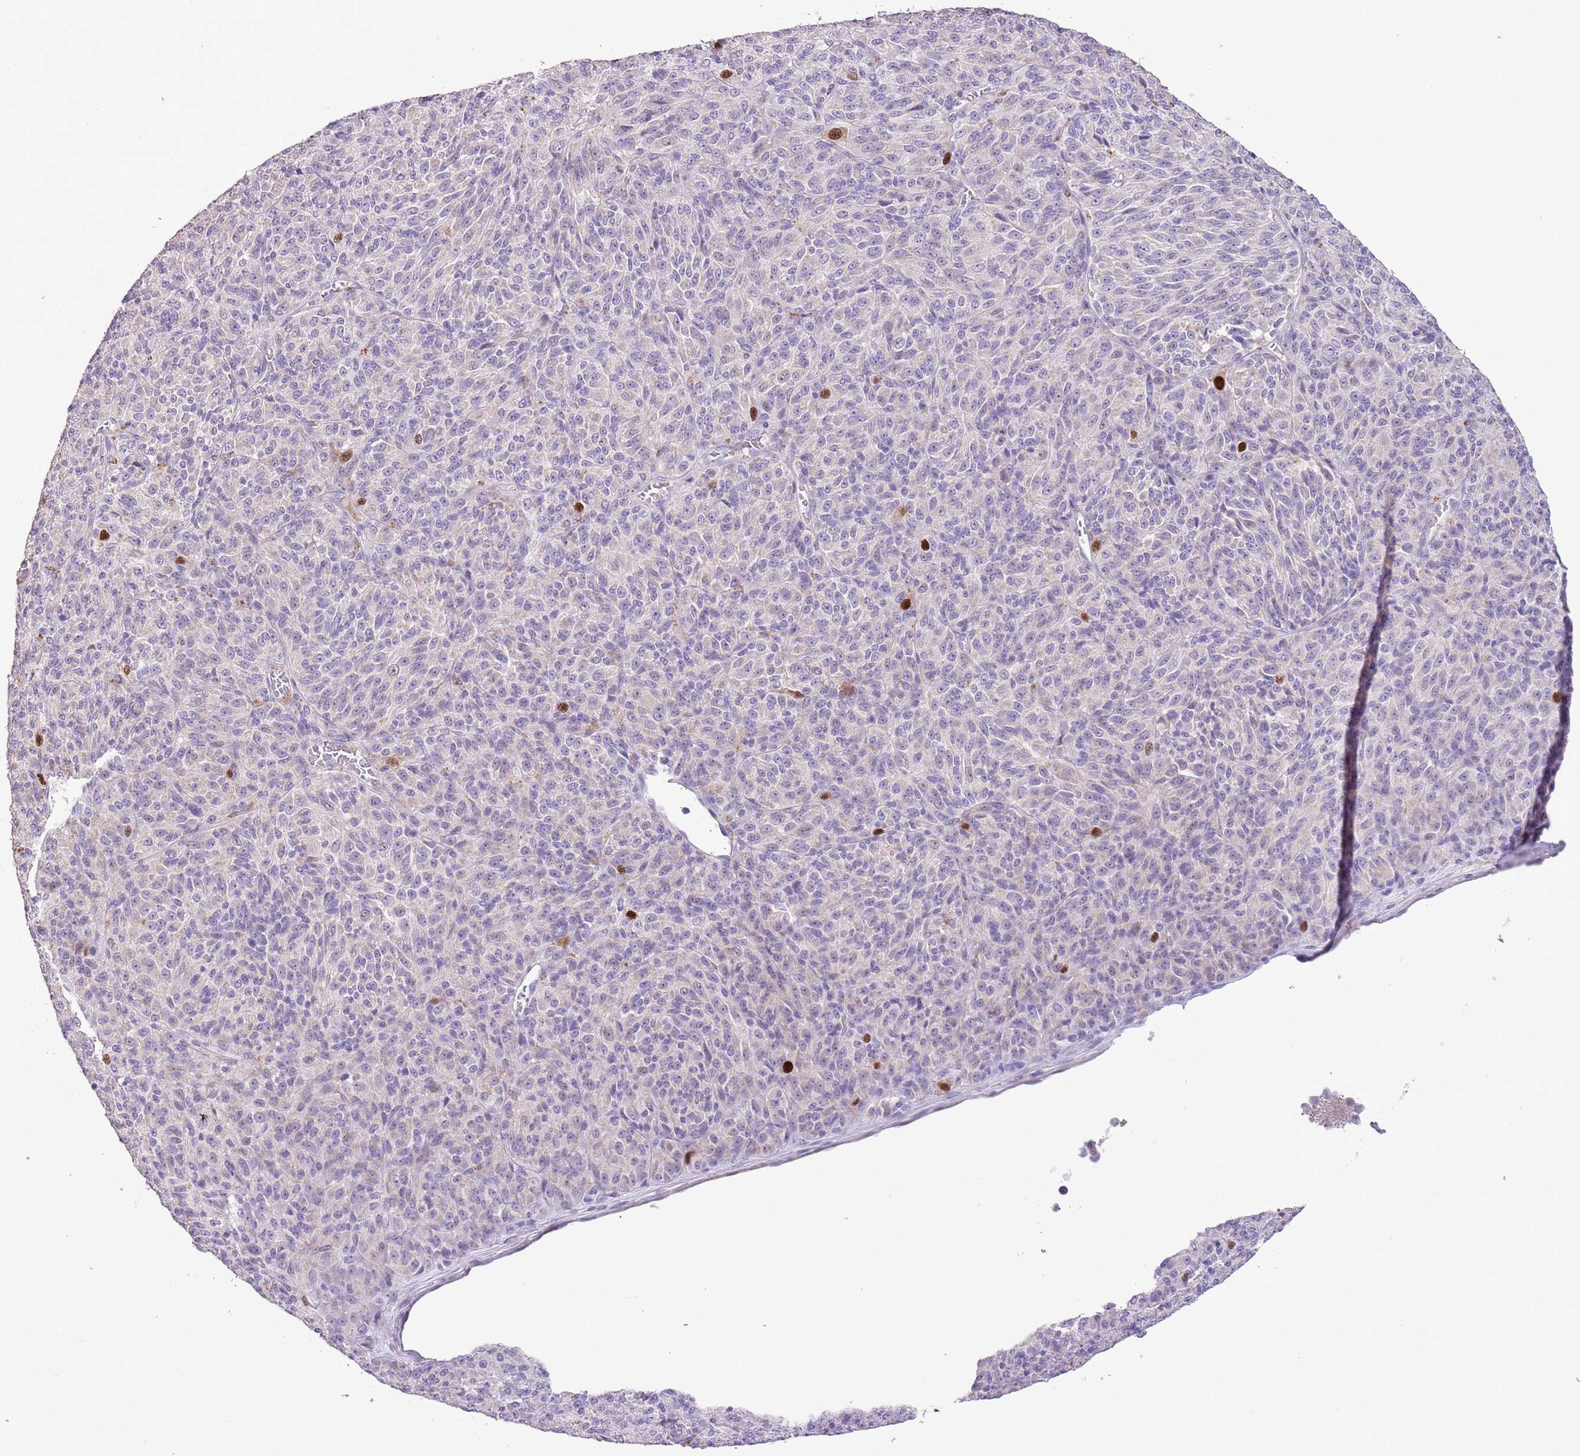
{"staining": {"intensity": "moderate", "quantity": "<25%", "location": "nuclear"}, "tissue": "melanoma", "cell_type": "Tumor cells", "image_type": "cancer", "snomed": [{"axis": "morphology", "description": "Malignant melanoma, Metastatic site"}, {"axis": "topography", "description": "Brain"}], "caption": "A micrograph of melanoma stained for a protein displays moderate nuclear brown staining in tumor cells.", "gene": "GMNN", "patient": {"sex": "female", "age": 56}}